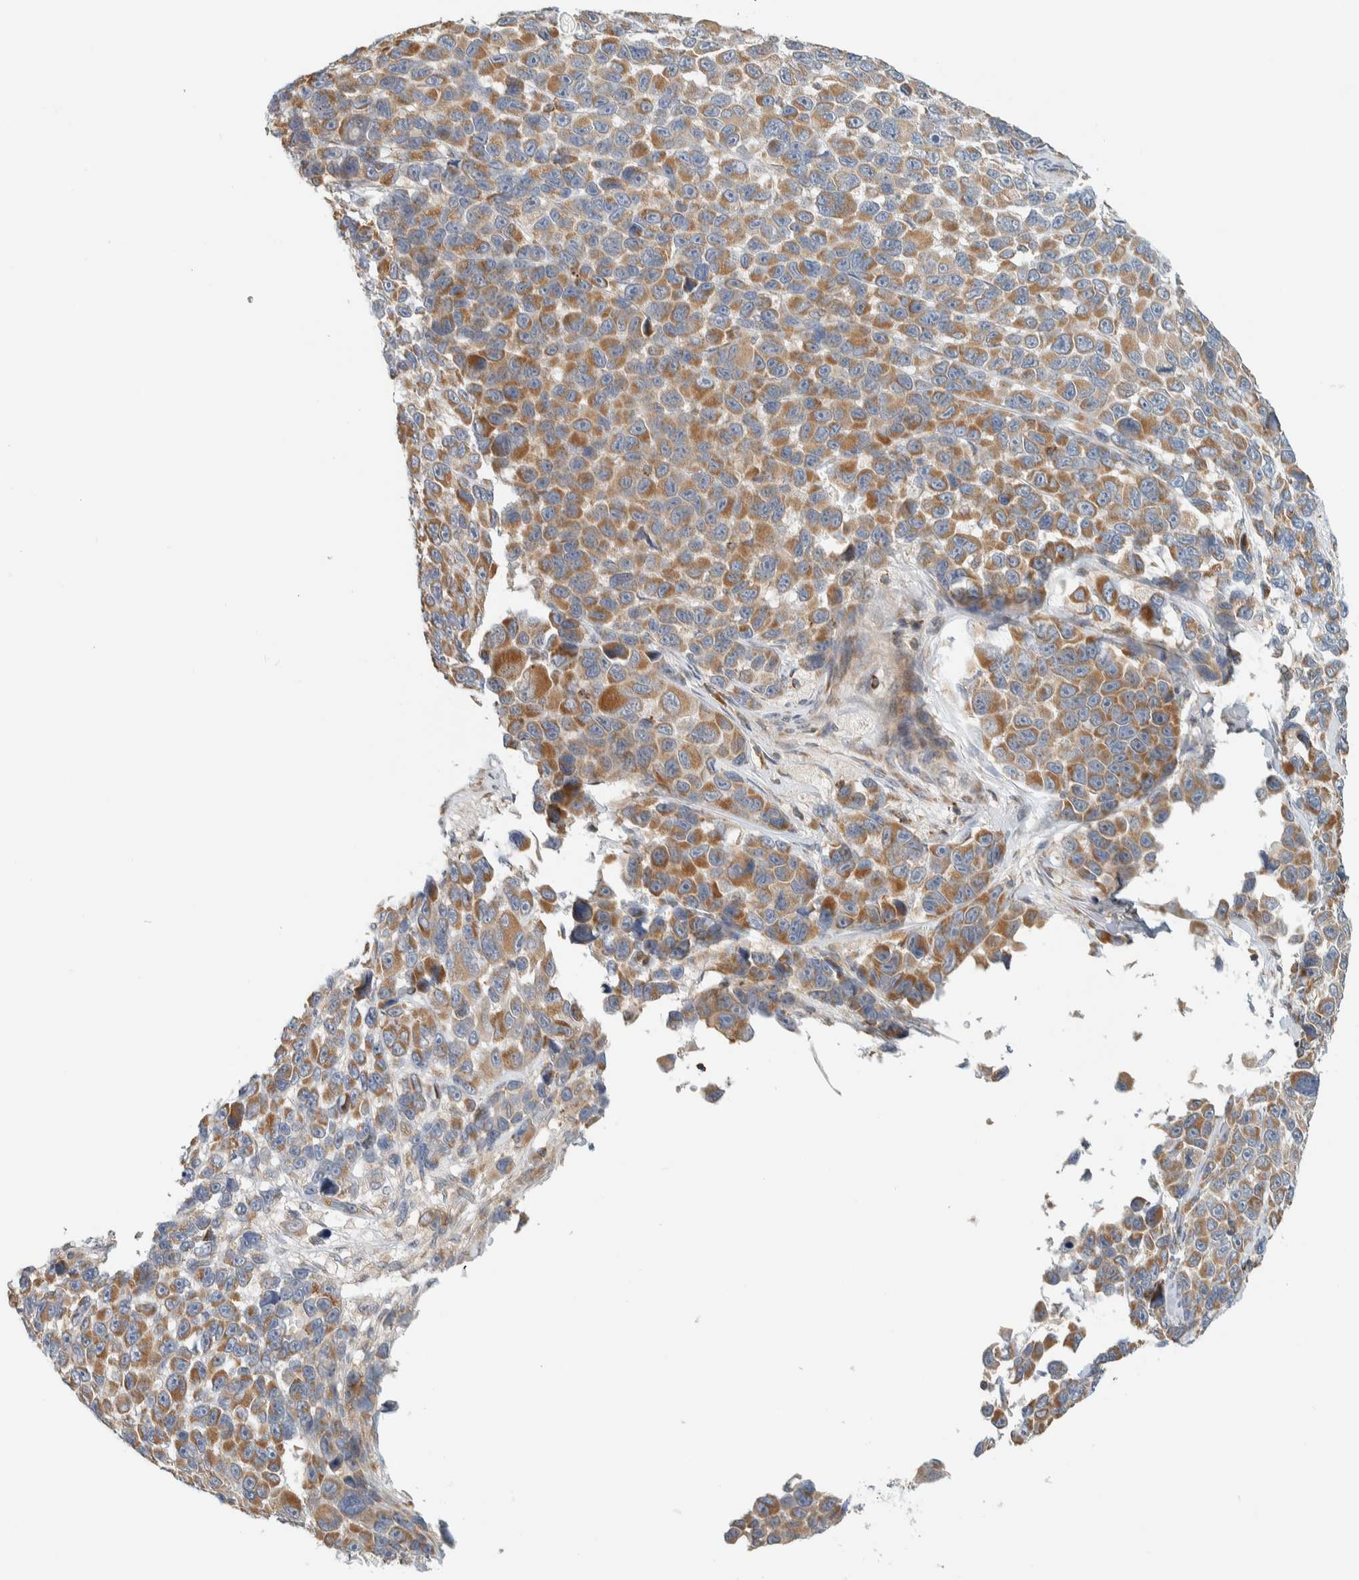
{"staining": {"intensity": "moderate", "quantity": ">75%", "location": "cytoplasmic/membranous"}, "tissue": "melanoma", "cell_type": "Tumor cells", "image_type": "cancer", "snomed": [{"axis": "morphology", "description": "Malignant melanoma, NOS"}, {"axis": "topography", "description": "Skin"}], "caption": "A medium amount of moderate cytoplasmic/membranous positivity is seen in approximately >75% of tumor cells in malignant melanoma tissue. (DAB IHC, brown staining for protein, blue staining for nuclei).", "gene": "CCDC57", "patient": {"sex": "male", "age": 53}}